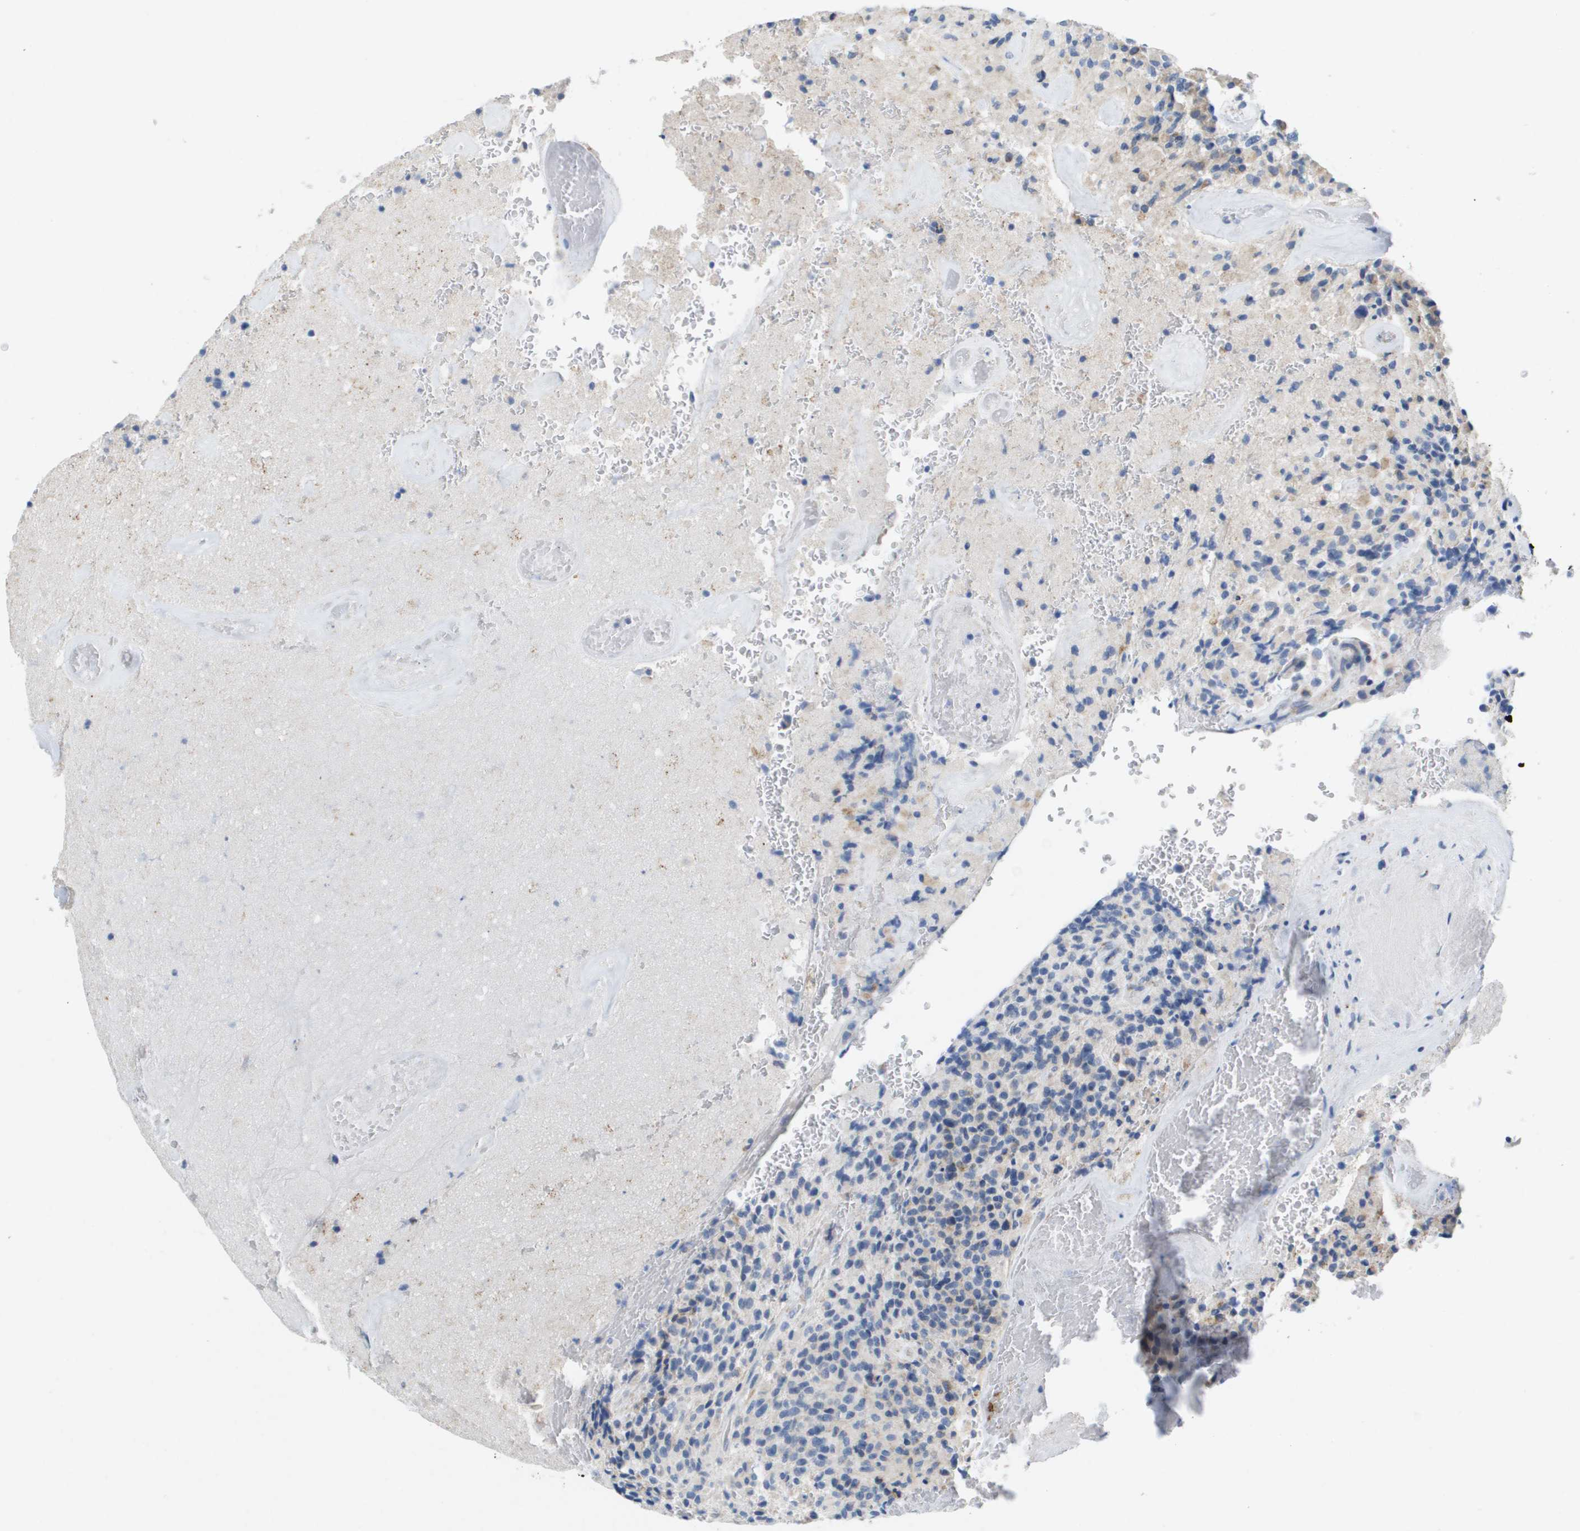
{"staining": {"intensity": "negative", "quantity": "none", "location": "none"}, "tissue": "glioma", "cell_type": "Tumor cells", "image_type": "cancer", "snomed": [{"axis": "morphology", "description": "Glioma, malignant, High grade"}, {"axis": "topography", "description": "Brain"}], "caption": "Glioma was stained to show a protein in brown. There is no significant positivity in tumor cells.", "gene": "CD3G", "patient": {"sex": "male", "age": 71}}